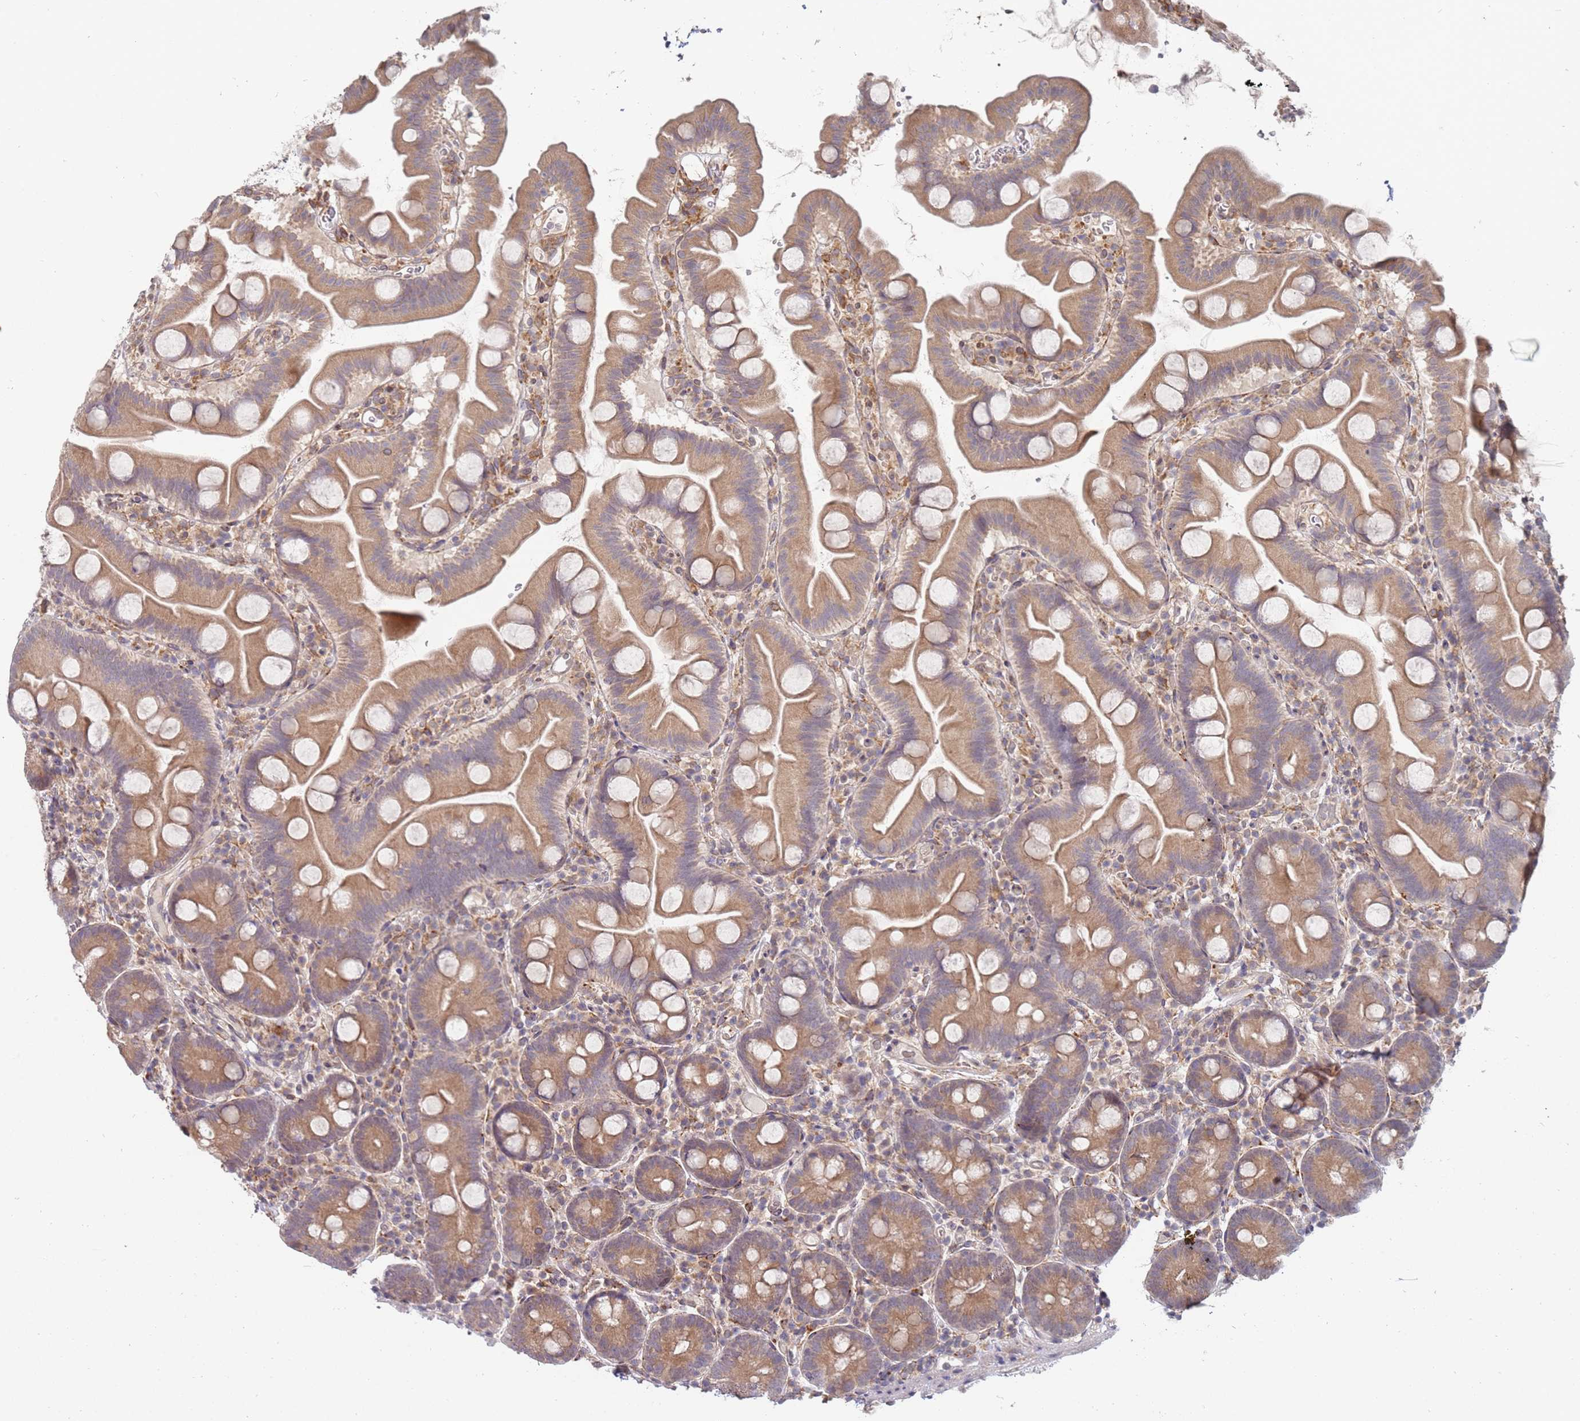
{"staining": {"intensity": "moderate", "quantity": ">75%", "location": "cytoplasmic/membranous"}, "tissue": "small intestine", "cell_type": "Glandular cells", "image_type": "normal", "snomed": [{"axis": "morphology", "description": "Normal tissue, NOS"}, {"axis": "topography", "description": "Small intestine"}], "caption": "DAB immunohistochemical staining of unremarkable small intestine reveals moderate cytoplasmic/membranous protein positivity in approximately >75% of glandular cells. The staining is performed using DAB brown chromogen to label protein expression. The nuclei are counter-stained blue using hematoxylin.", "gene": "VRK2", "patient": {"sex": "female", "age": 68}}